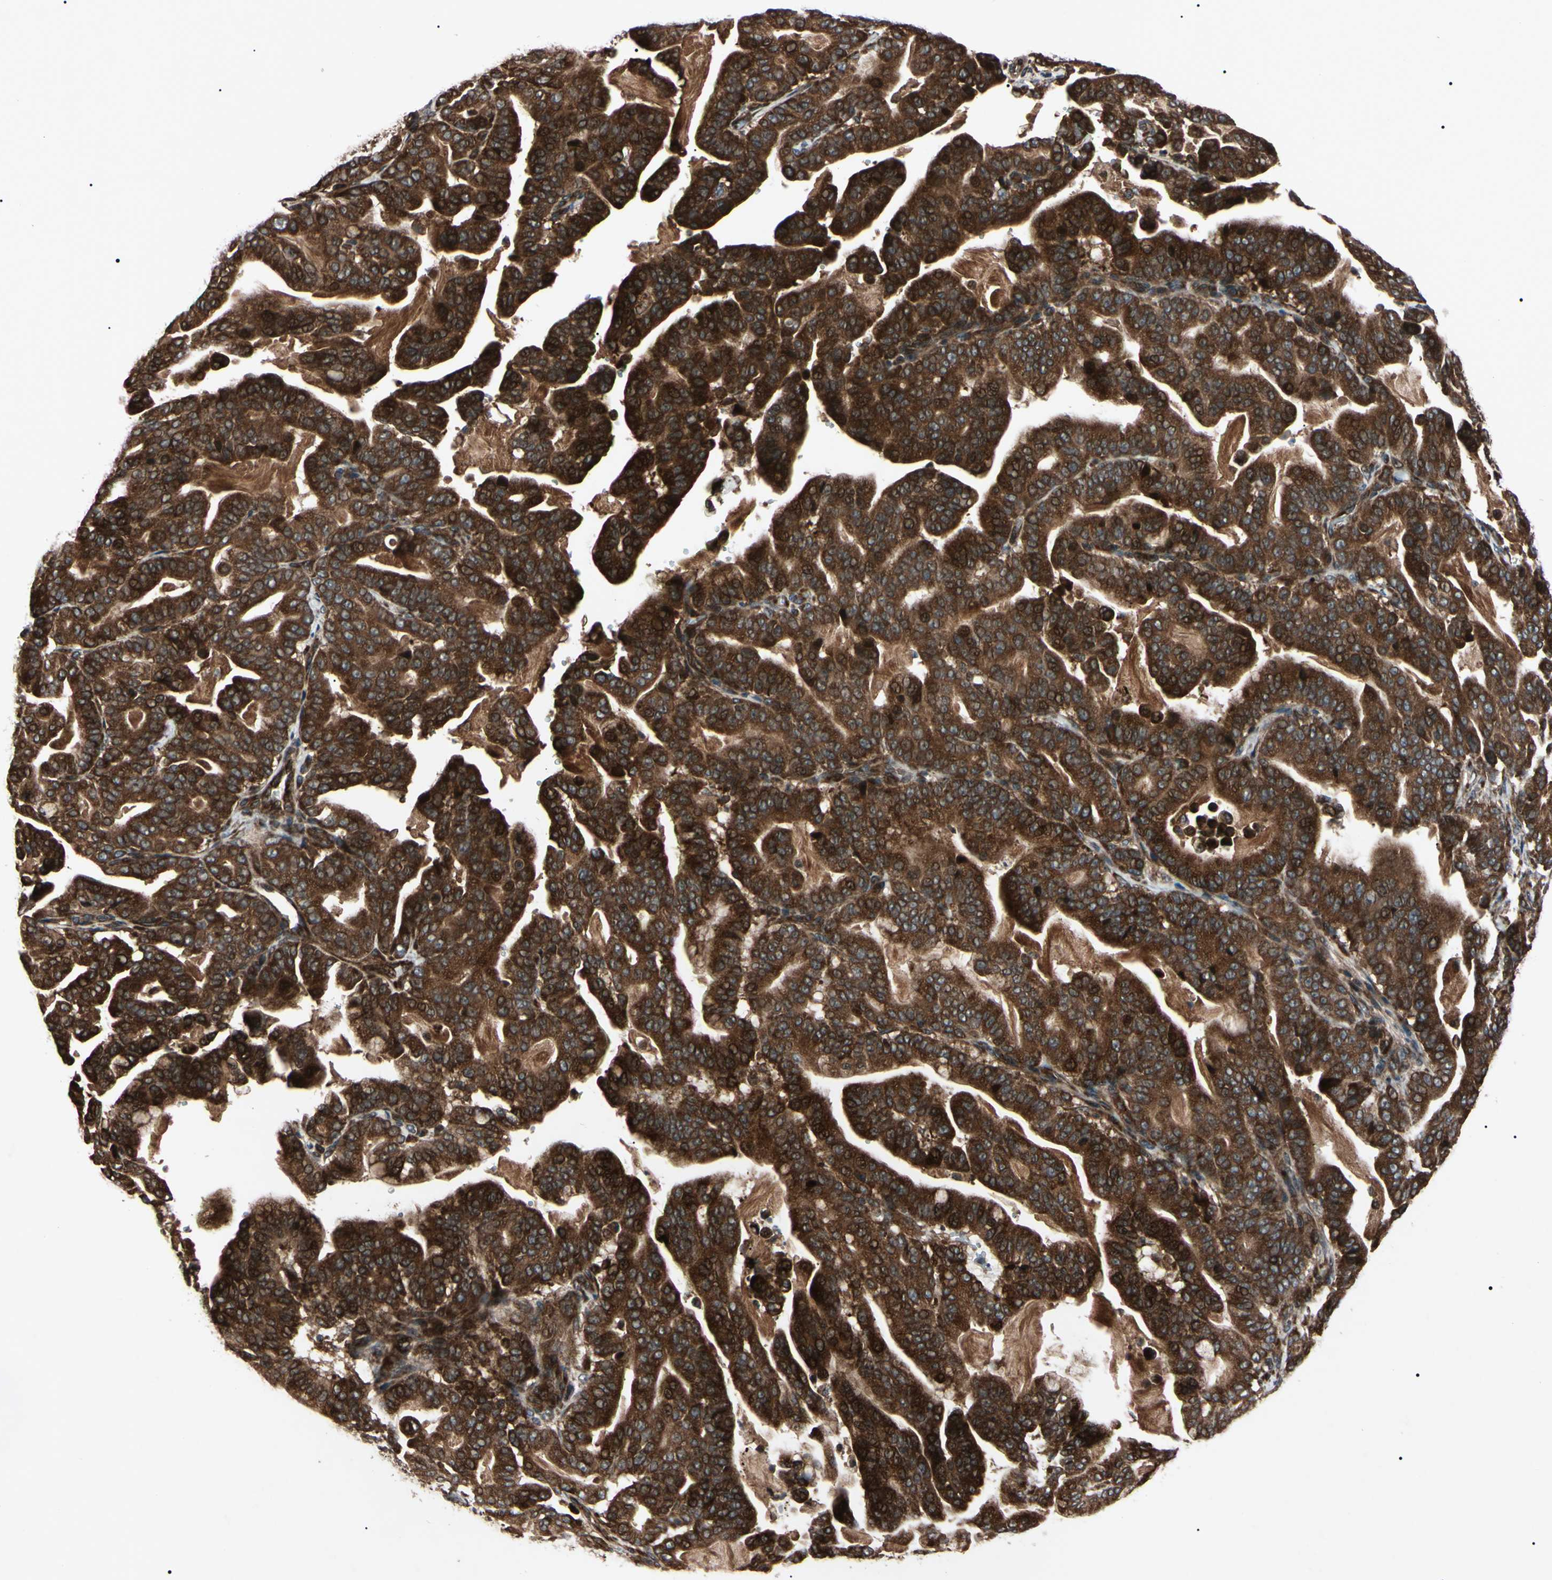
{"staining": {"intensity": "strong", "quantity": ">75%", "location": "cytoplasmic/membranous"}, "tissue": "pancreatic cancer", "cell_type": "Tumor cells", "image_type": "cancer", "snomed": [{"axis": "morphology", "description": "Adenocarcinoma, NOS"}, {"axis": "topography", "description": "Pancreas"}], "caption": "Approximately >75% of tumor cells in human adenocarcinoma (pancreatic) reveal strong cytoplasmic/membranous protein positivity as visualized by brown immunohistochemical staining.", "gene": "GUCY1B1", "patient": {"sex": "male", "age": 63}}